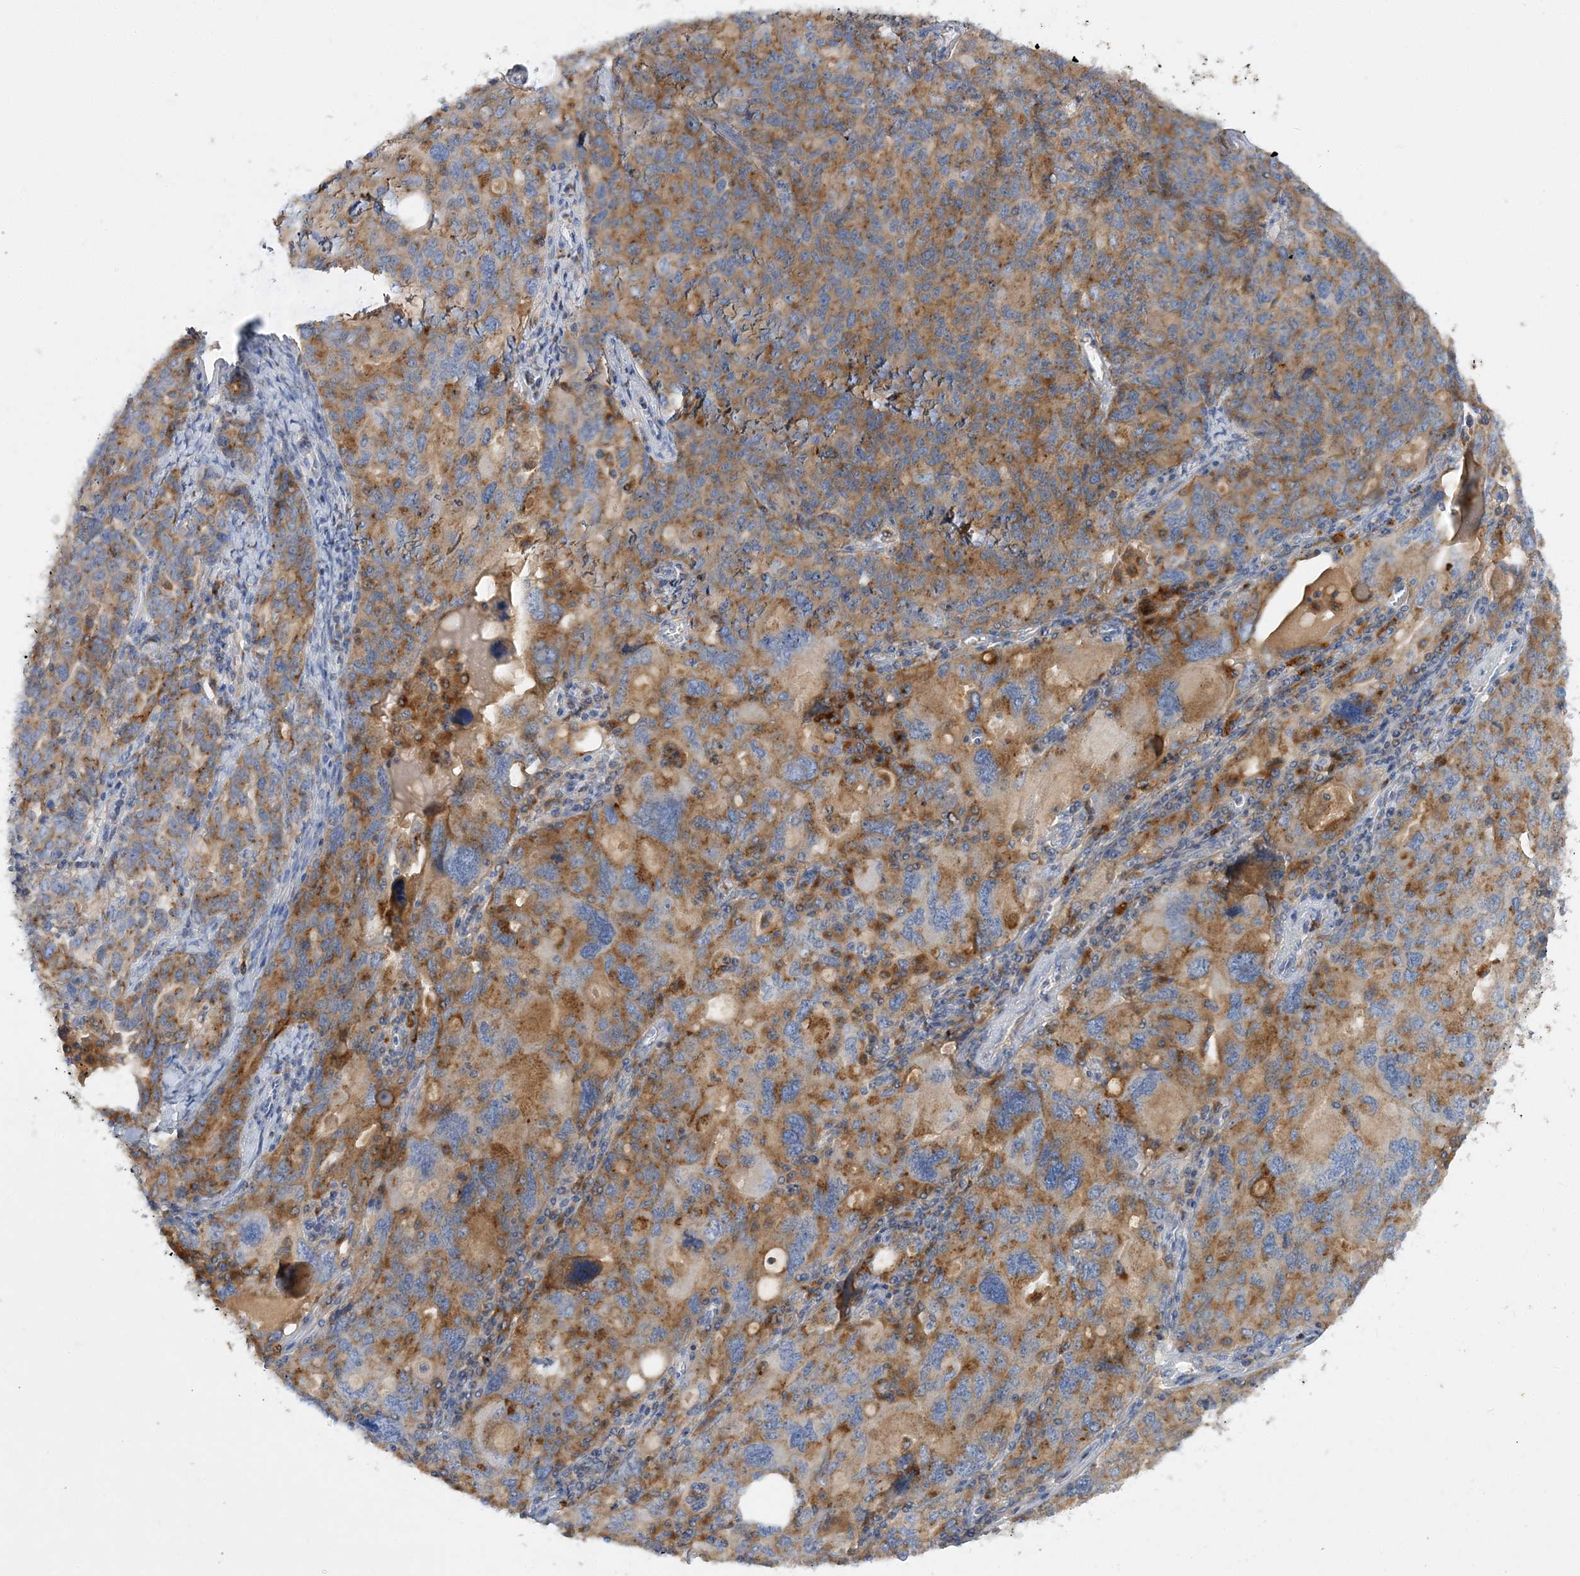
{"staining": {"intensity": "moderate", "quantity": ">75%", "location": "cytoplasmic/membranous"}, "tissue": "ovarian cancer", "cell_type": "Tumor cells", "image_type": "cancer", "snomed": [{"axis": "morphology", "description": "Carcinoma, endometroid"}, {"axis": "topography", "description": "Ovary"}], "caption": "Human ovarian cancer stained with a brown dye shows moderate cytoplasmic/membranous positive expression in approximately >75% of tumor cells.", "gene": "GRINA", "patient": {"sex": "female", "age": 62}}